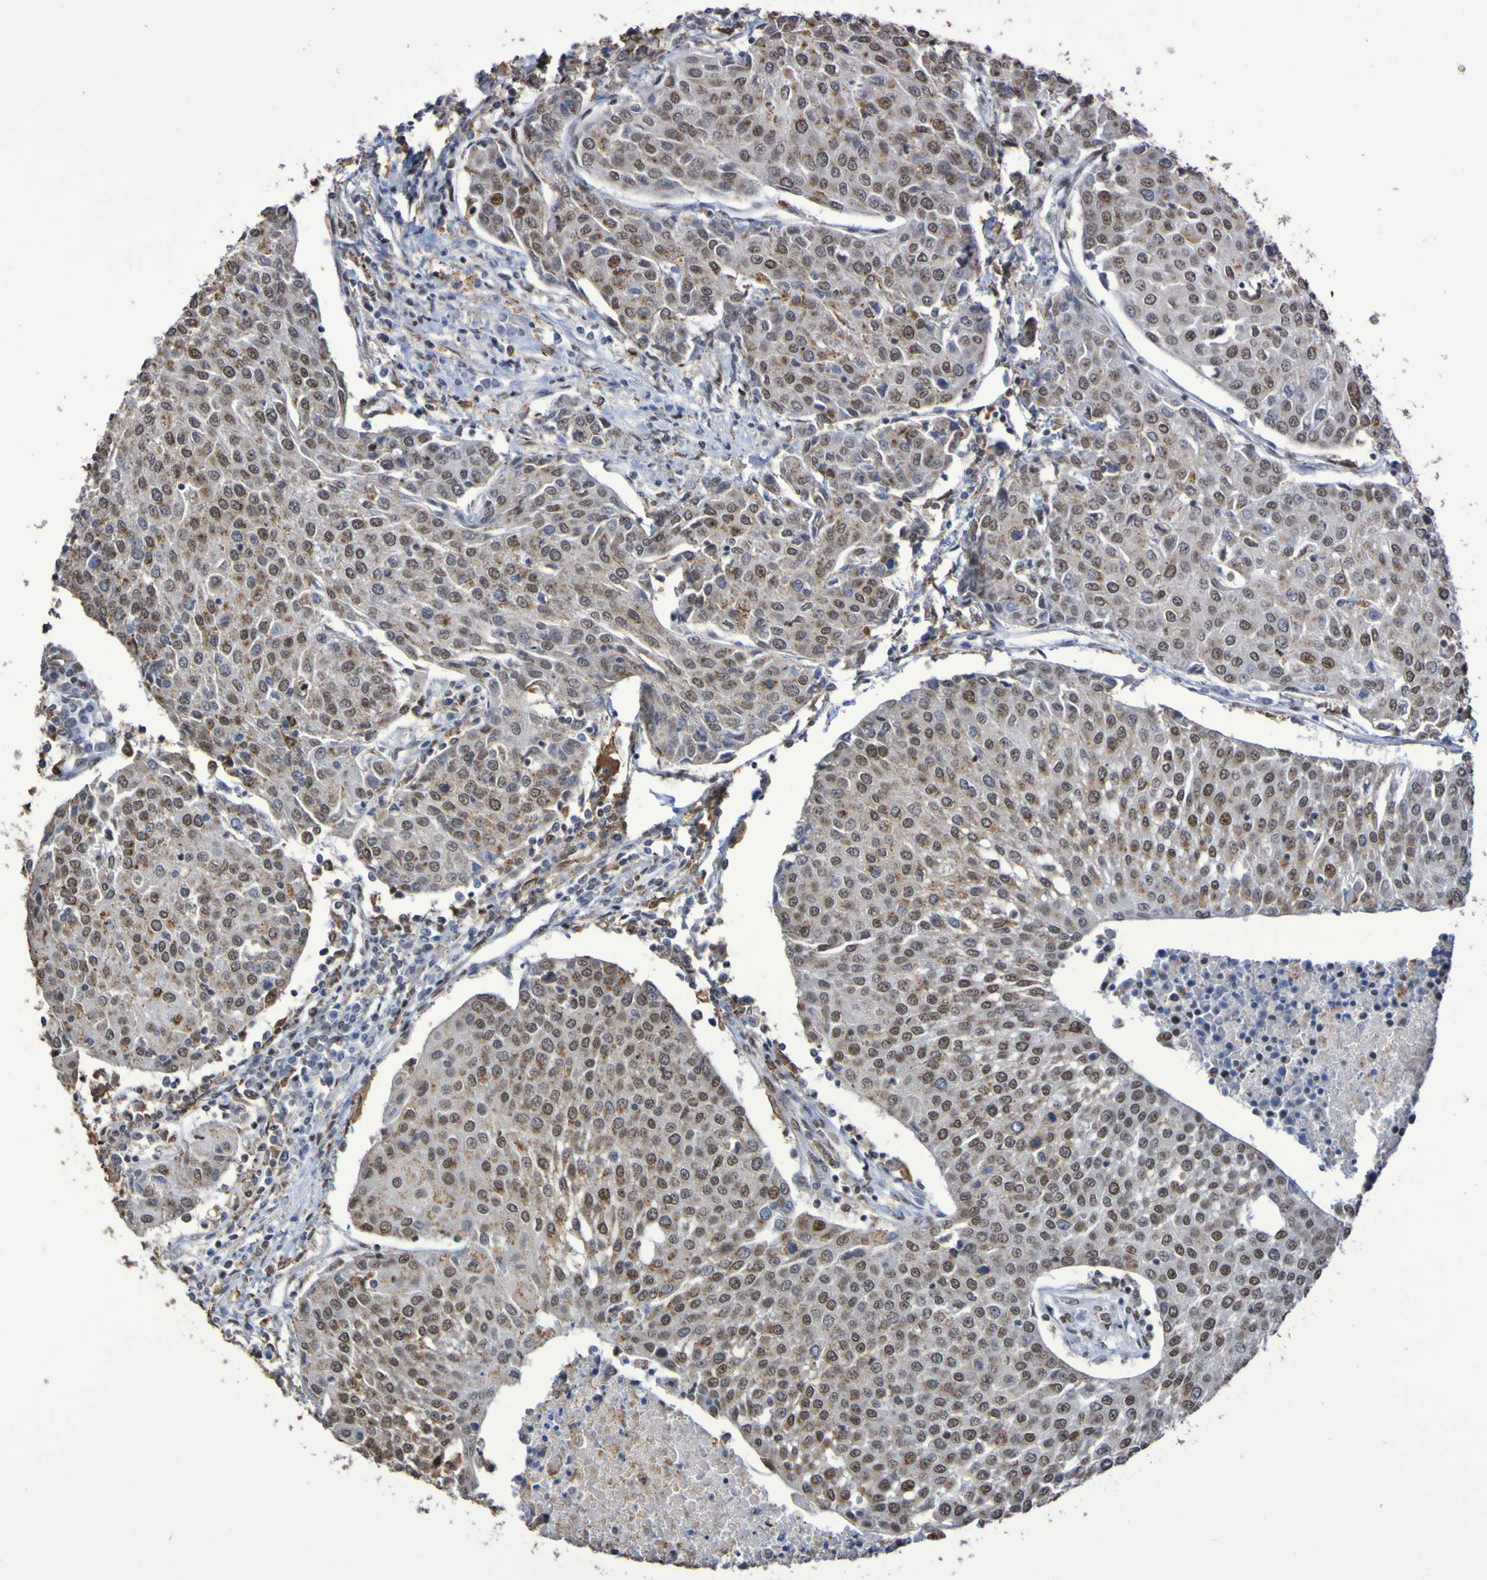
{"staining": {"intensity": "moderate", "quantity": ">75%", "location": "nuclear"}, "tissue": "urothelial cancer", "cell_type": "Tumor cells", "image_type": "cancer", "snomed": [{"axis": "morphology", "description": "Urothelial carcinoma, High grade"}, {"axis": "topography", "description": "Urinary bladder"}], "caption": "About >75% of tumor cells in urothelial cancer exhibit moderate nuclear protein expression as visualized by brown immunohistochemical staining.", "gene": "MRTFB", "patient": {"sex": "female", "age": 85}}